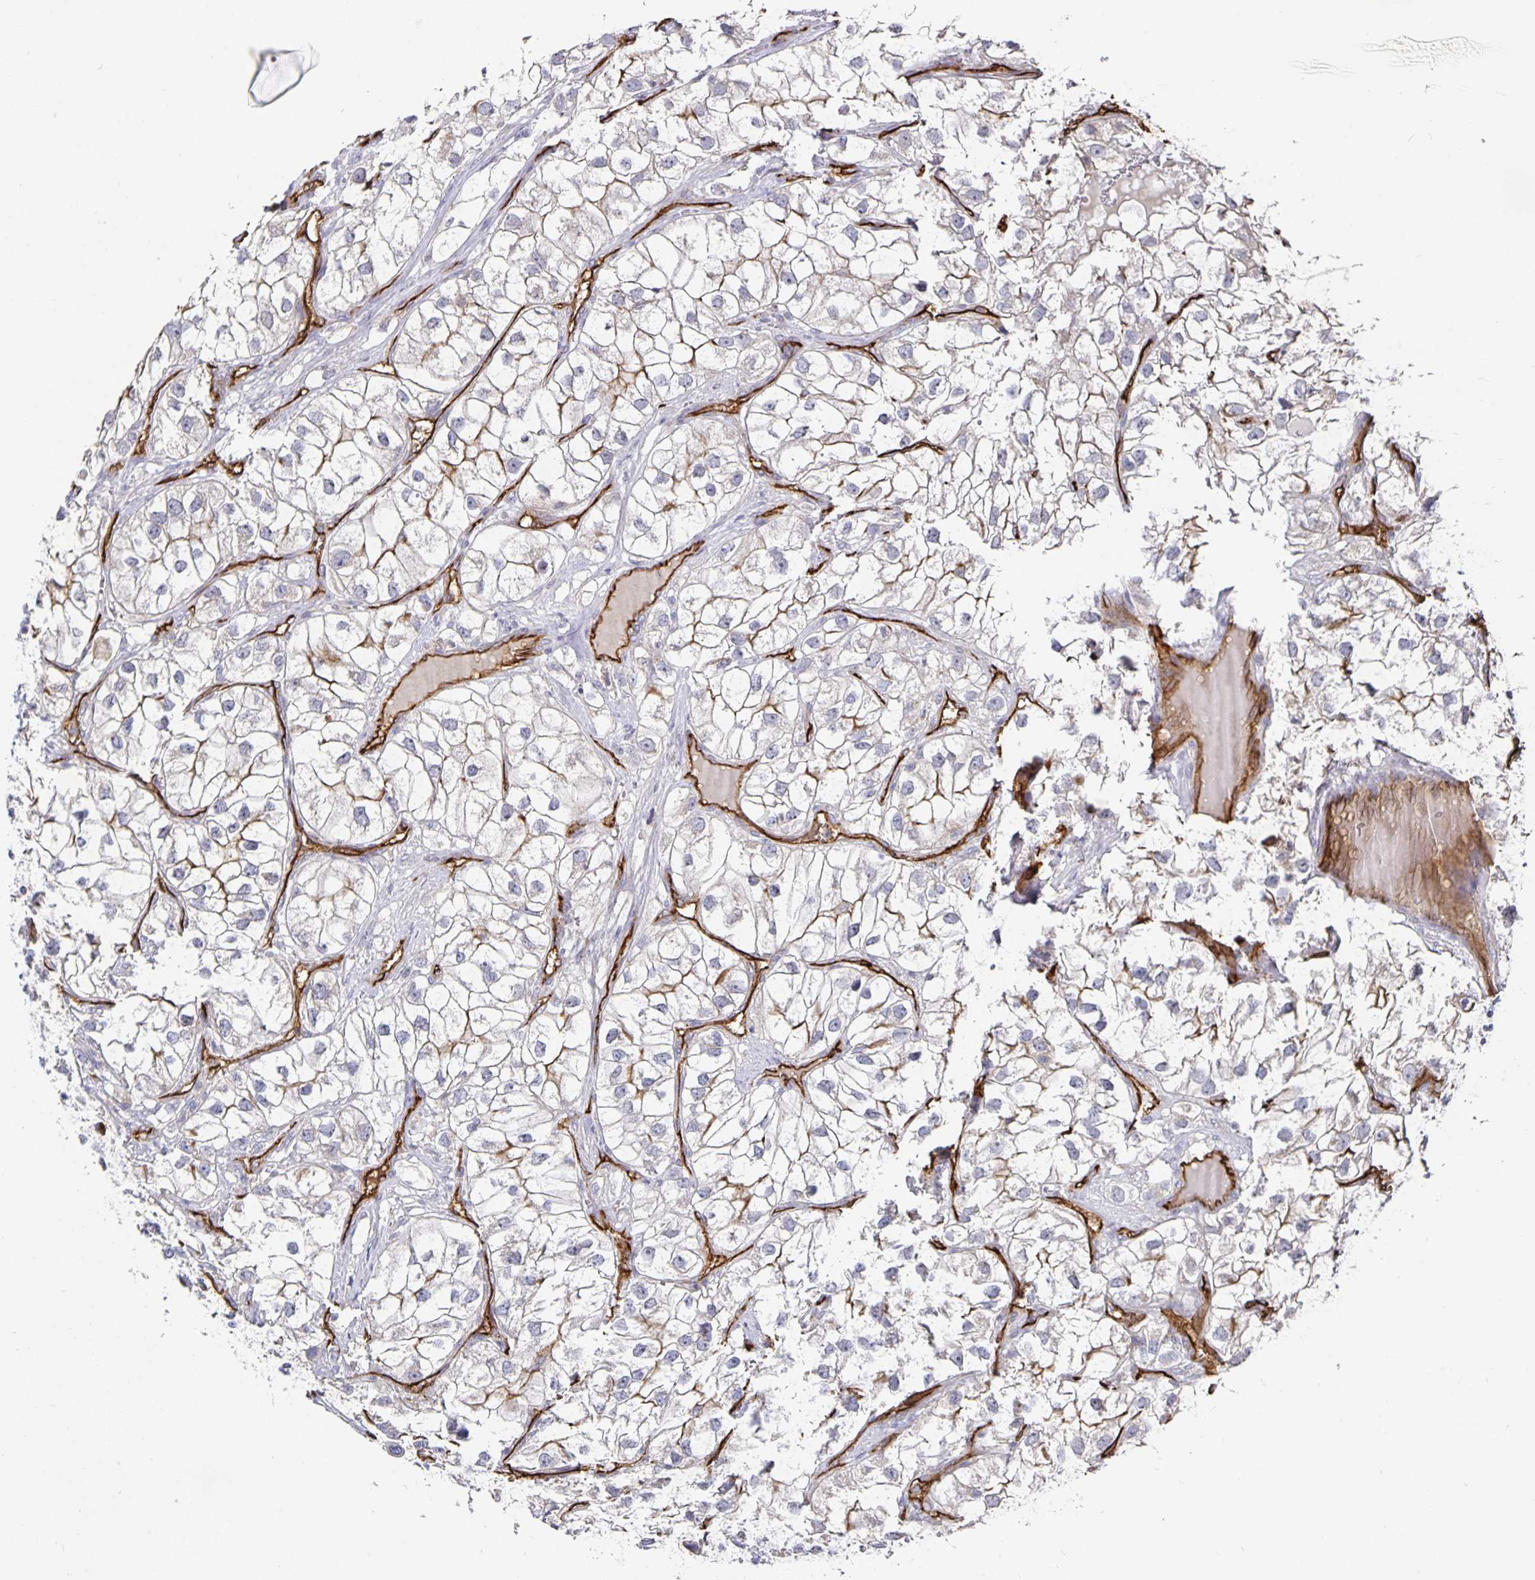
{"staining": {"intensity": "negative", "quantity": "none", "location": "none"}, "tissue": "renal cancer", "cell_type": "Tumor cells", "image_type": "cancer", "snomed": [{"axis": "morphology", "description": "Adenocarcinoma, NOS"}, {"axis": "topography", "description": "Kidney"}], "caption": "Immunohistochemical staining of renal adenocarcinoma reveals no significant staining in tumor cells. (DAB immunohistochemistry (IHC) with hematoxylin counter stain).", "gene": "PODXL", "patient": {"sex": "male", "age": 59}}